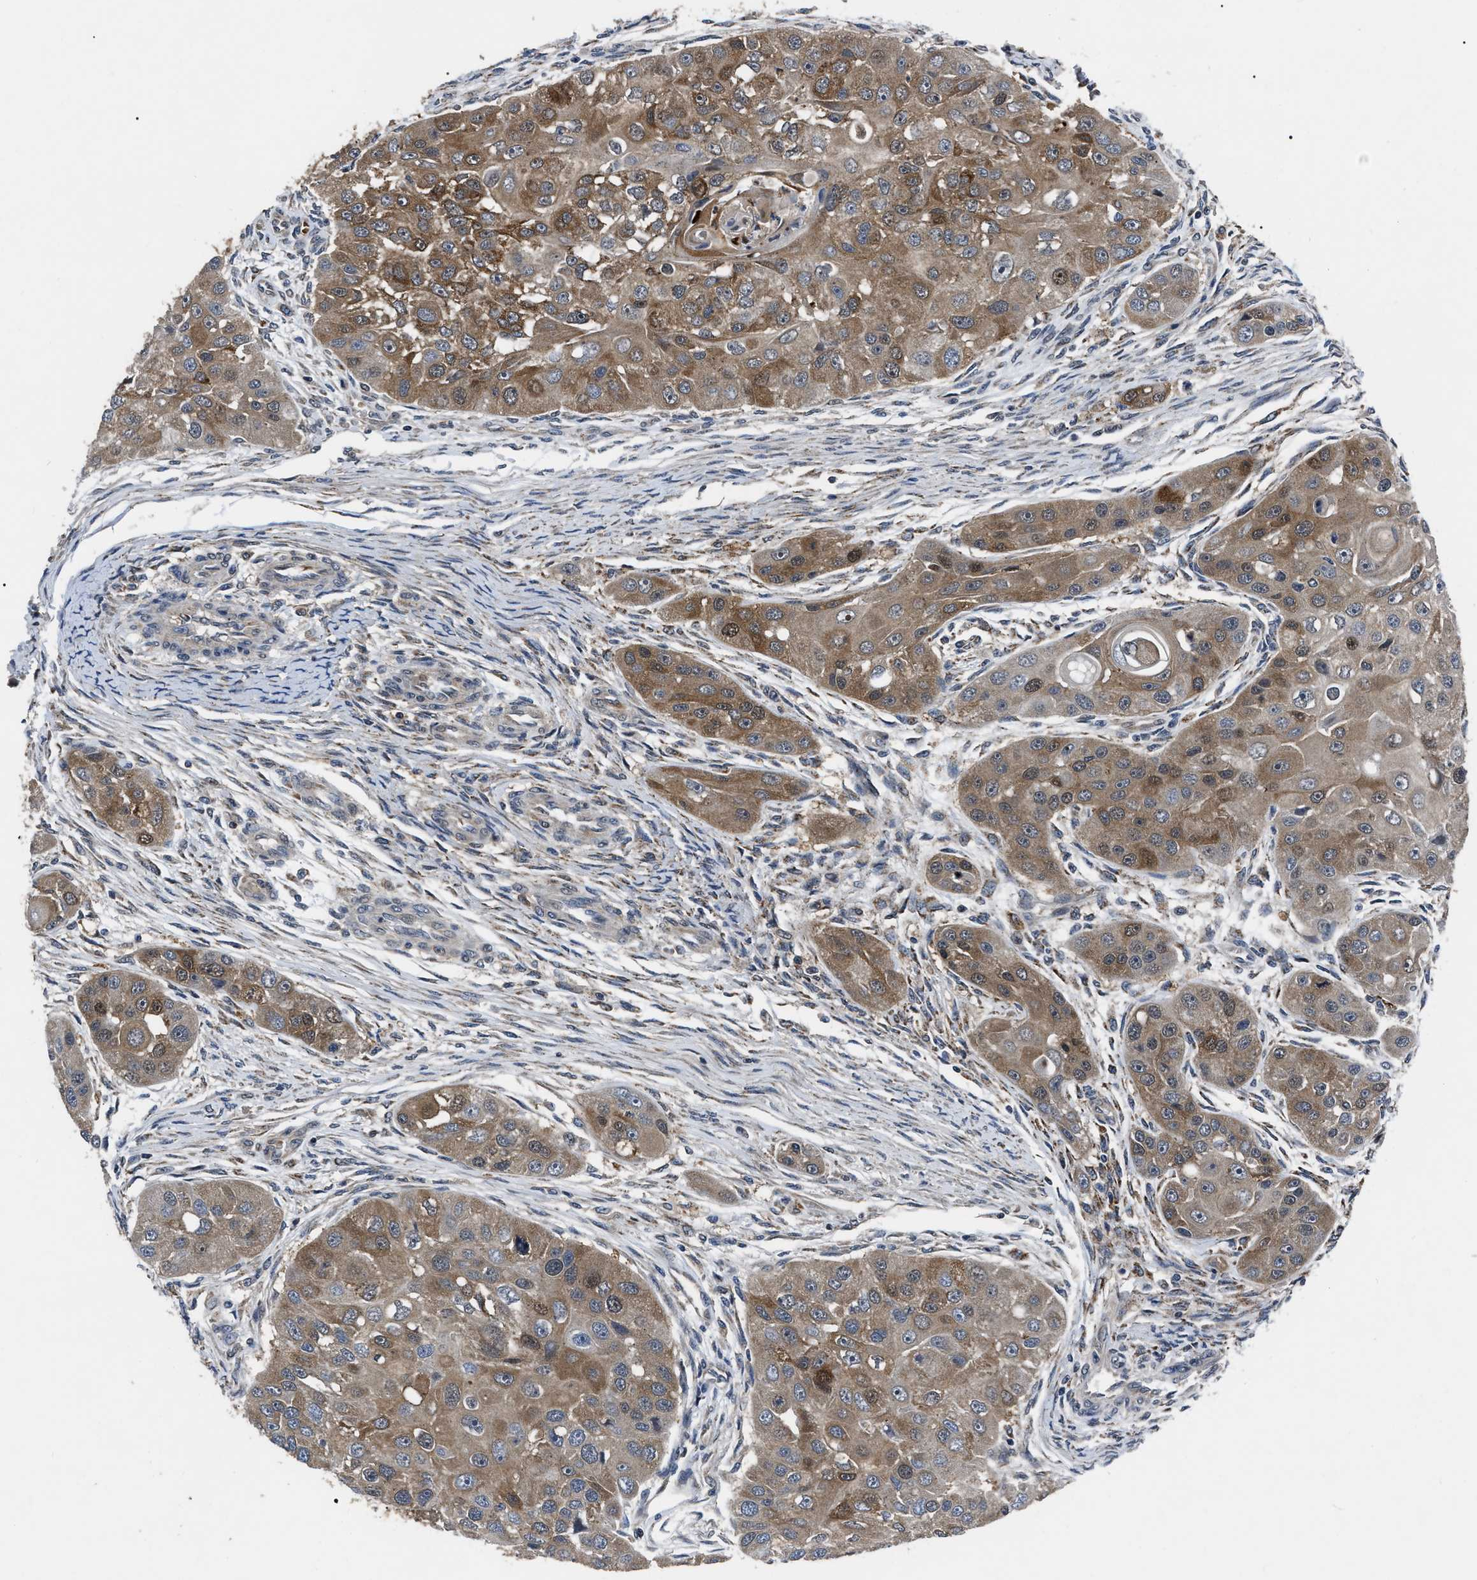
{"staining": {"intensity": "moderate", "quantity": ">75%", "location": "cytoplasmic/membranous"}, "tissue": "head and neck cancer", "cell_type": "Tumor cells", "image_type": "cancer", "snomed": [{"axis": "morphology", "description": "Normal tissue, NOS"}, {"axis": "morphology", "description": "Squamous cell carcinoma, NOS"}, {"axis": "topography", "description": "Skeletal muscle"}, {"axis": "topography", "description": "Head-Neck"}], "caption": "Immunohistochemical staining of human head and neck cancer exhibits medium levels of moderate cytoplasmic/membranous protein positivity in approximately >75% of tumor cells. (Brightfield microscopy of DAB IHC at high magnification).", "gene": "GET4", "patient": {"sex": "male", "age": 51}}